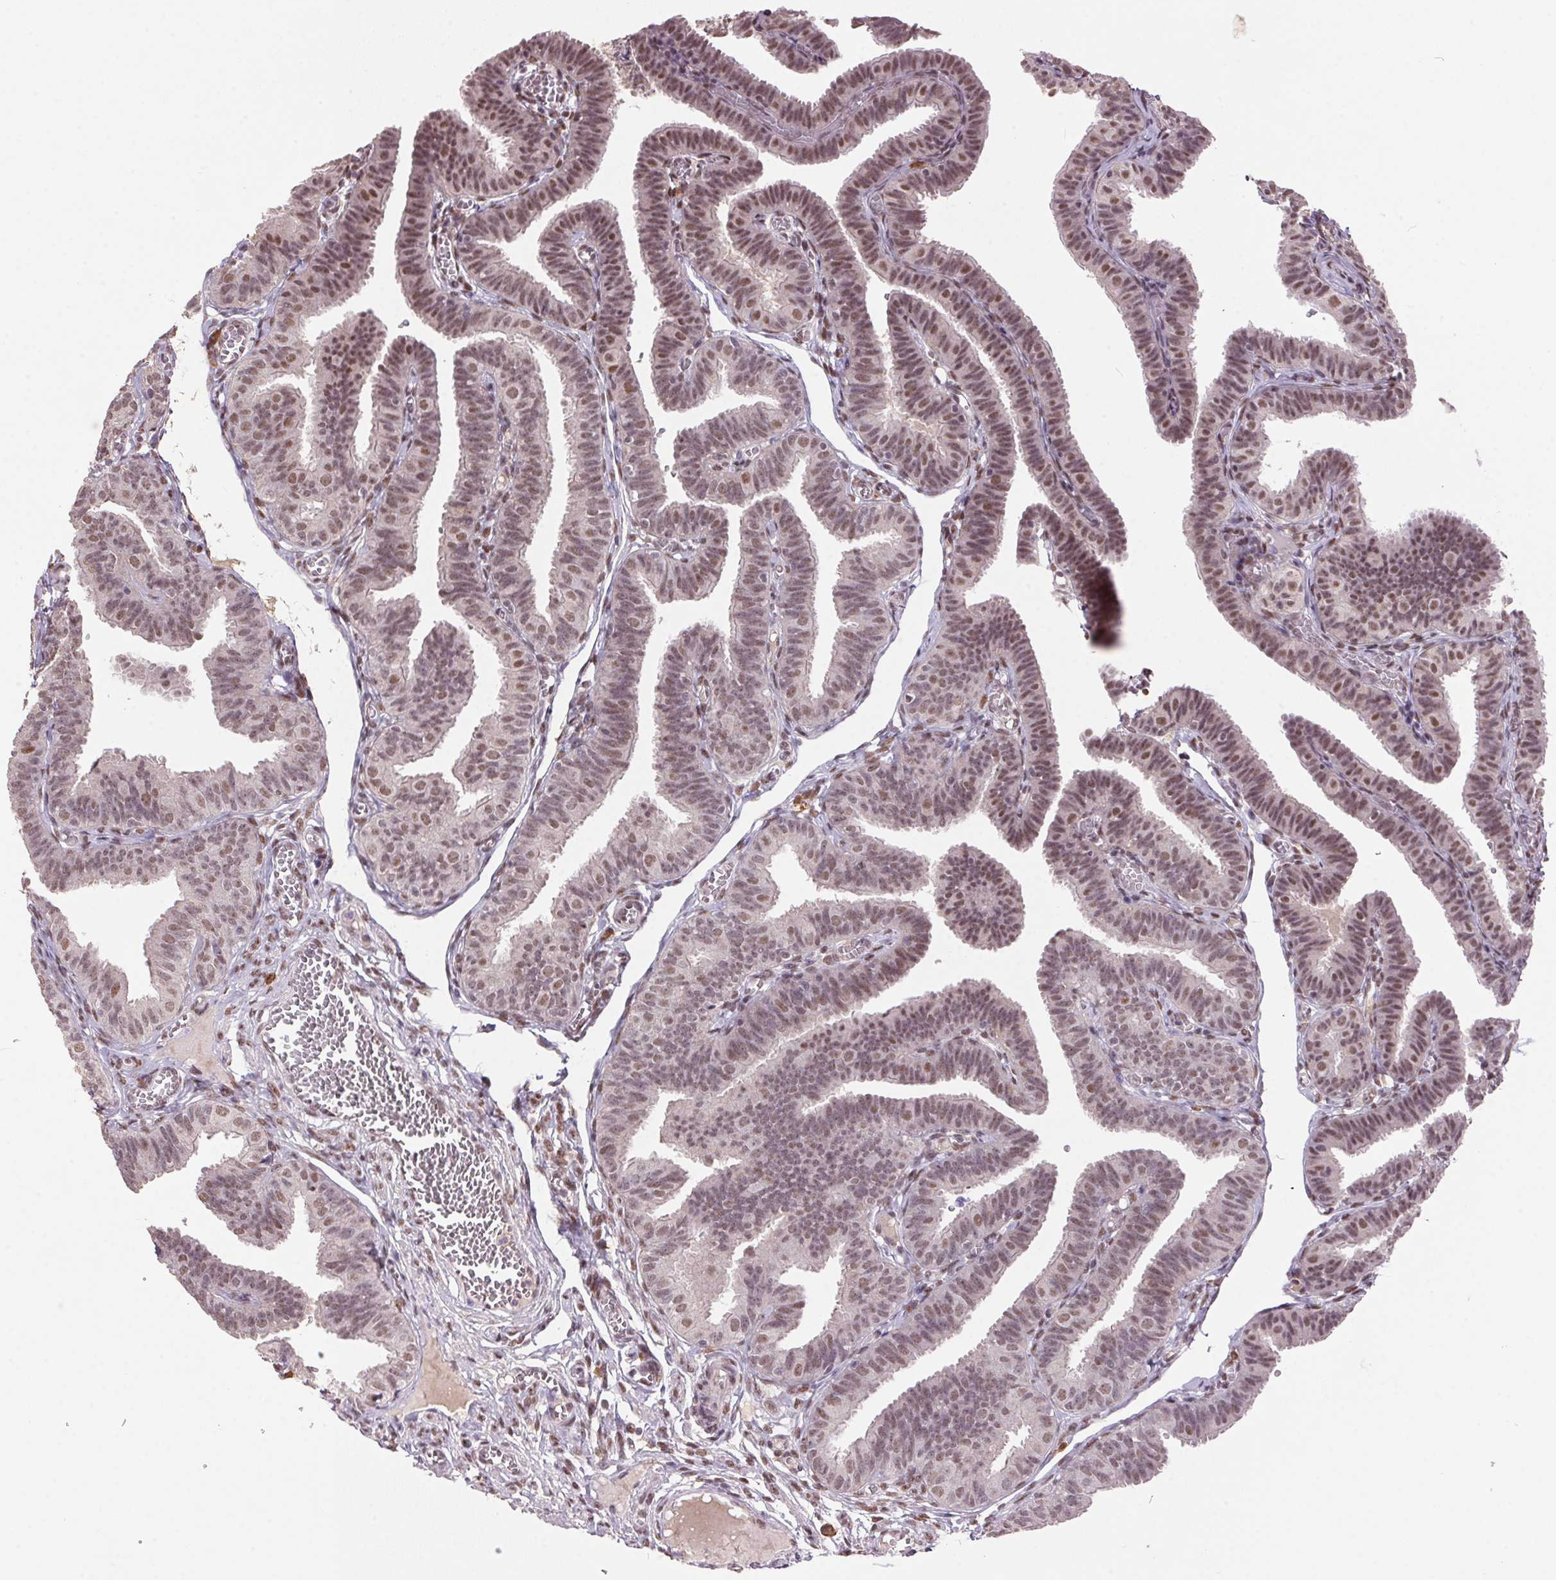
{"staining": {"intensity": "moderate", "quantity": ">75%", "location": "nuclear"}, "tissue": "fallopian tube", "cell_type": "Glandular cells", "image_type": "normal", "snomed": [{"axis": "morphology", "description": "Normal tissue, NOS"}, {"axis": "topography", "description": "Fallopian tube"}], "caption": "Moderate nuclear positivity for a protein is present in about >75% of glandular cells of normal fallopian tube using immunohistochemistry.", "gene": "ZBTB4", "patient": {"sex": "female", "age": 25}}